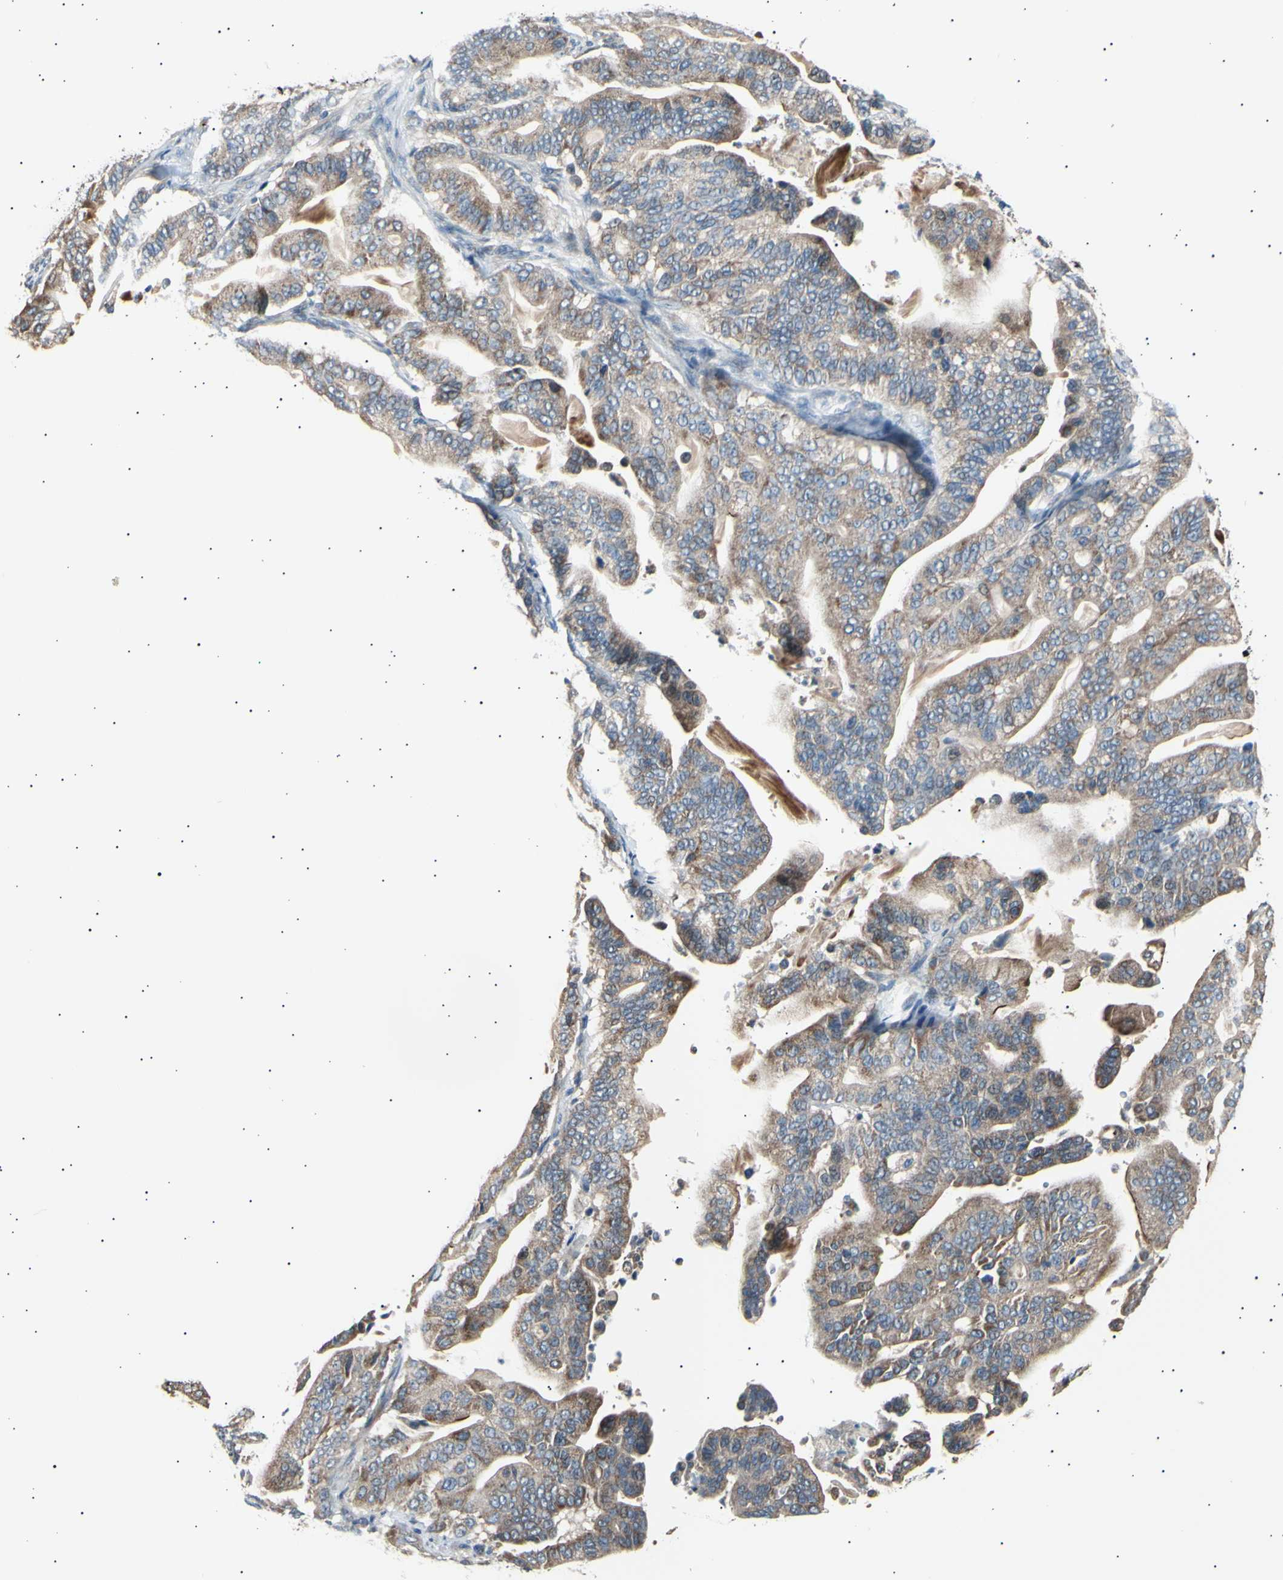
{"staining": {"intensity": "moderate", "quantity": ">75%", "location": "cytoplasmic/membranous"}, "tissue": "pancreatic cancer", "cell_type": "Tumor cells", "image_type": "cancer", "snomed": [{"axis": "morphology", "description": "Adenocarcinoma, NOS"}, {"axis": "topography", "description": "Pancreas"}], "caption": "Moderate cytoplasmic/membranous expression for a protein is appreciated in about >75% of tumor cells of adenocarcinoma (pancreatic) using immunohistochemistry.", "gene": "ITGA6", "patient": {"sex": "male", "age": 63}}